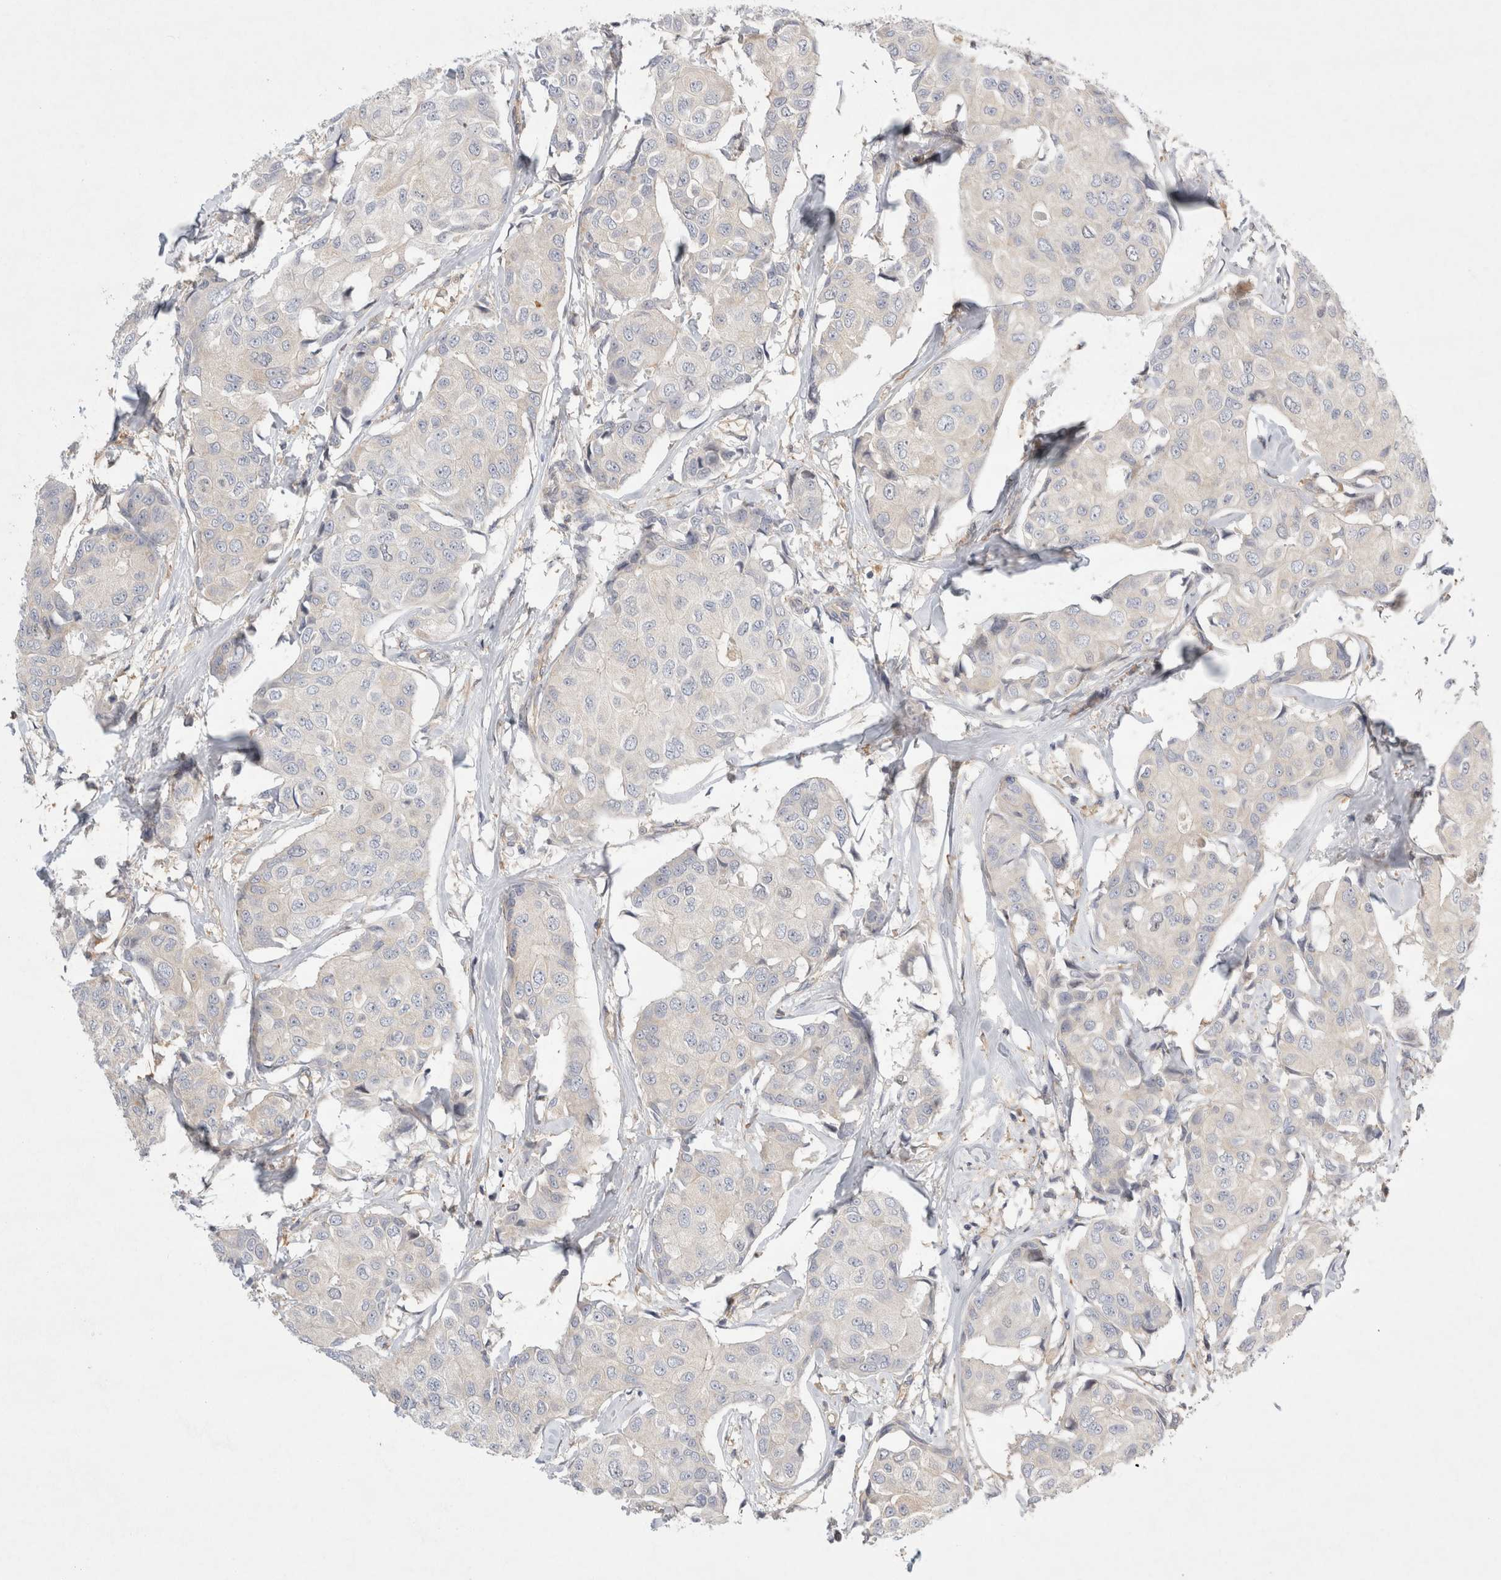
{"staining": {"intensity": "weak", "quantity": "<25%", "location": "cytoplasmic/membranous"}, "tissue": "breast cancer", "cell_type": "Tumor cells", "image_type": "cancer", "snomed": [{"axis": "morphology", "description": "Duct carcinoma"}, {"axis": "topography", "description": "Breast"}], "caption": "Immunohistochemistry of human intraductal carcinoma (breast) shows no staining in tumor cells. (DAB immunohistochemistry (IHC), high magnification).", "gene": "CDCA7L", "patient": {"sex": "female", "age": 80}}